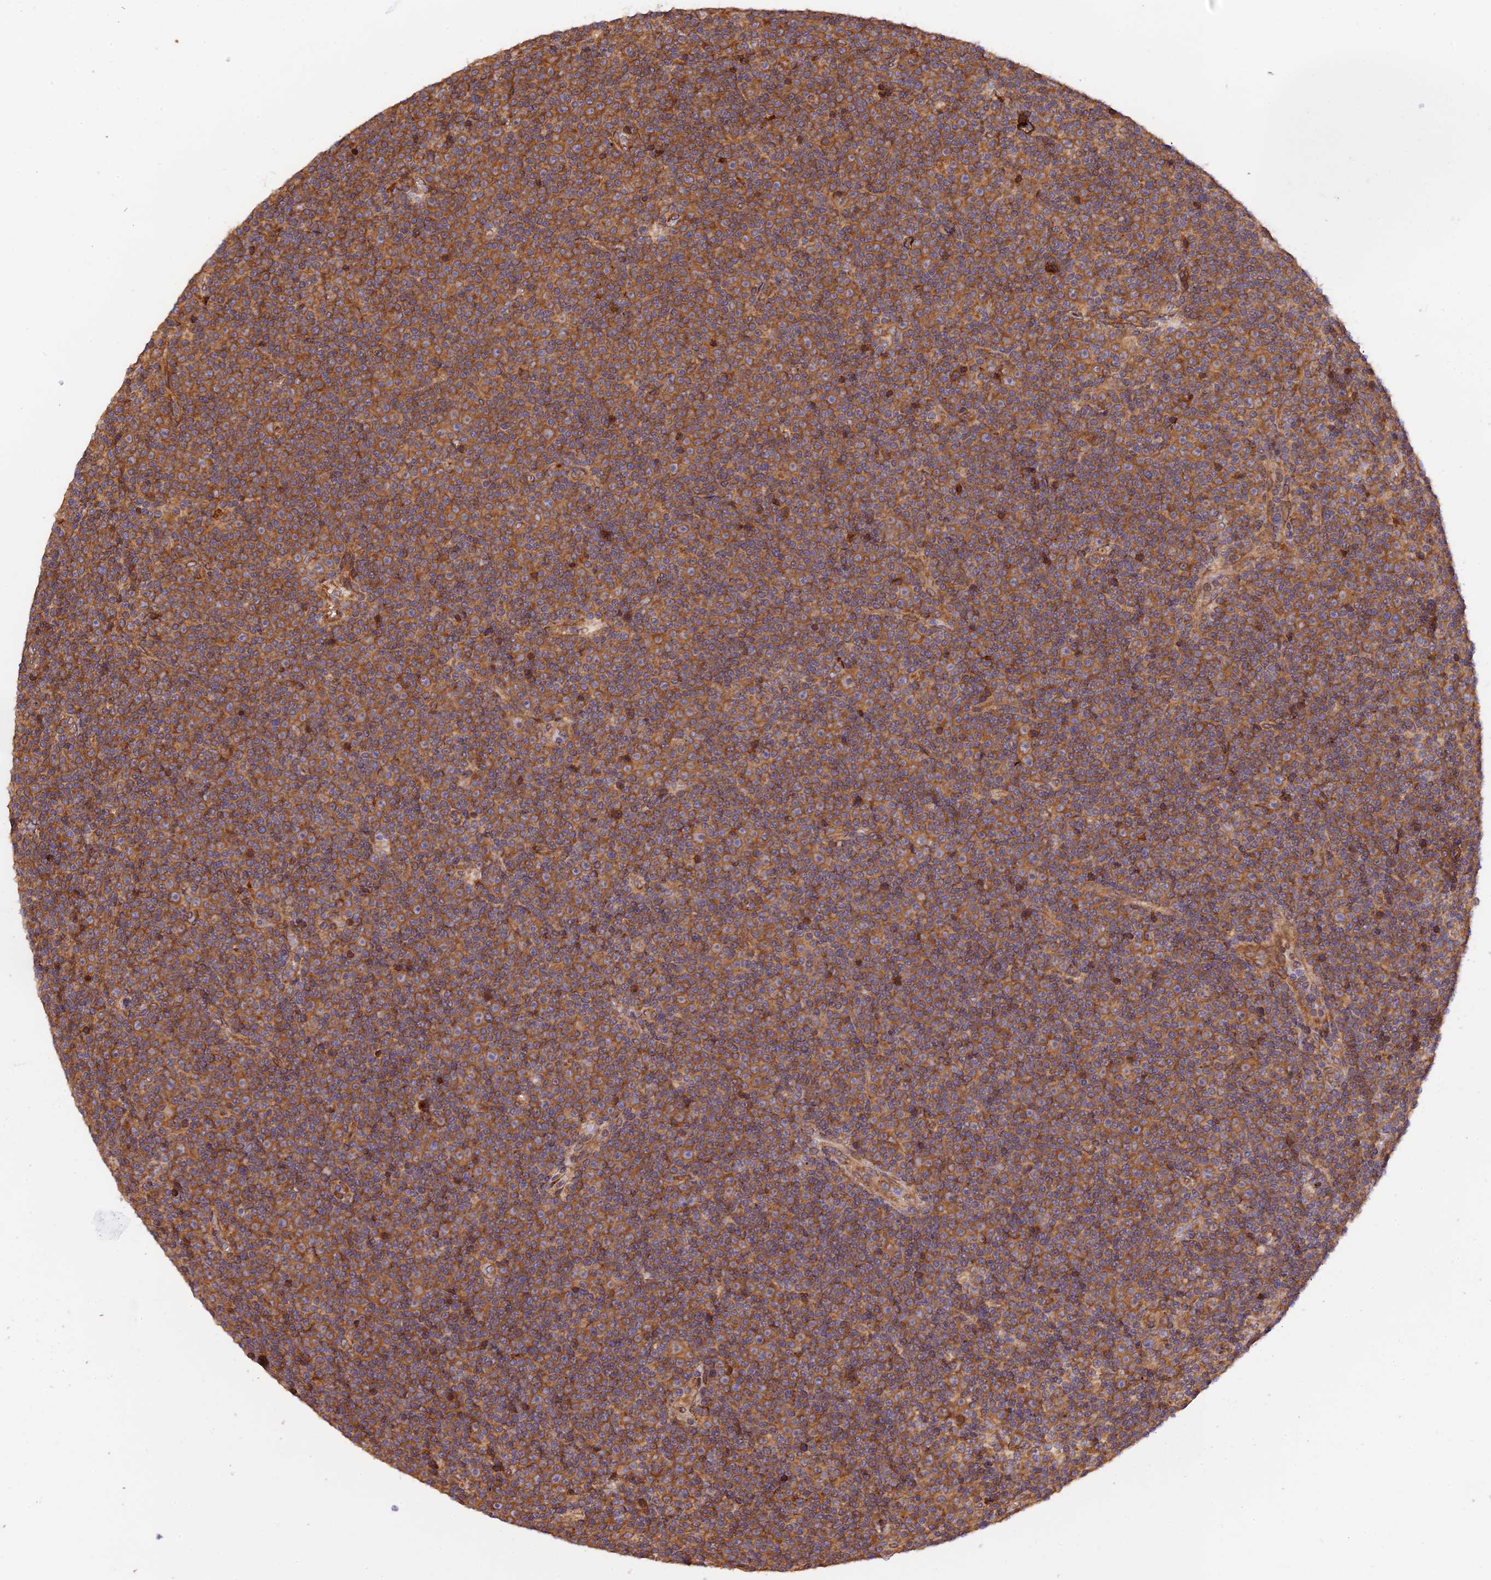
{"staining": {"intensity": "moderate", "quantity": ">75%", "location": "cytoplasmic/membranous"}, "tissue": "lymphoma", "cell_type": "Tumor cells", "image_type": "cancer", "snomed": [{"axis": "morphology", "description": "Malignant lymphoma, non-Hodgkin's type, Low grade"}, {"axis": "topography", "description": "Lymph node"}], "caption": "Malignant lymphoma, non-Hodgkin's type (low-grade) stained for a protein exhibits moderate cytoplasmic/membranous positivity in tumor cells.", "gene": "RPL5", "patient": {"sex": "female", "age": 67}}